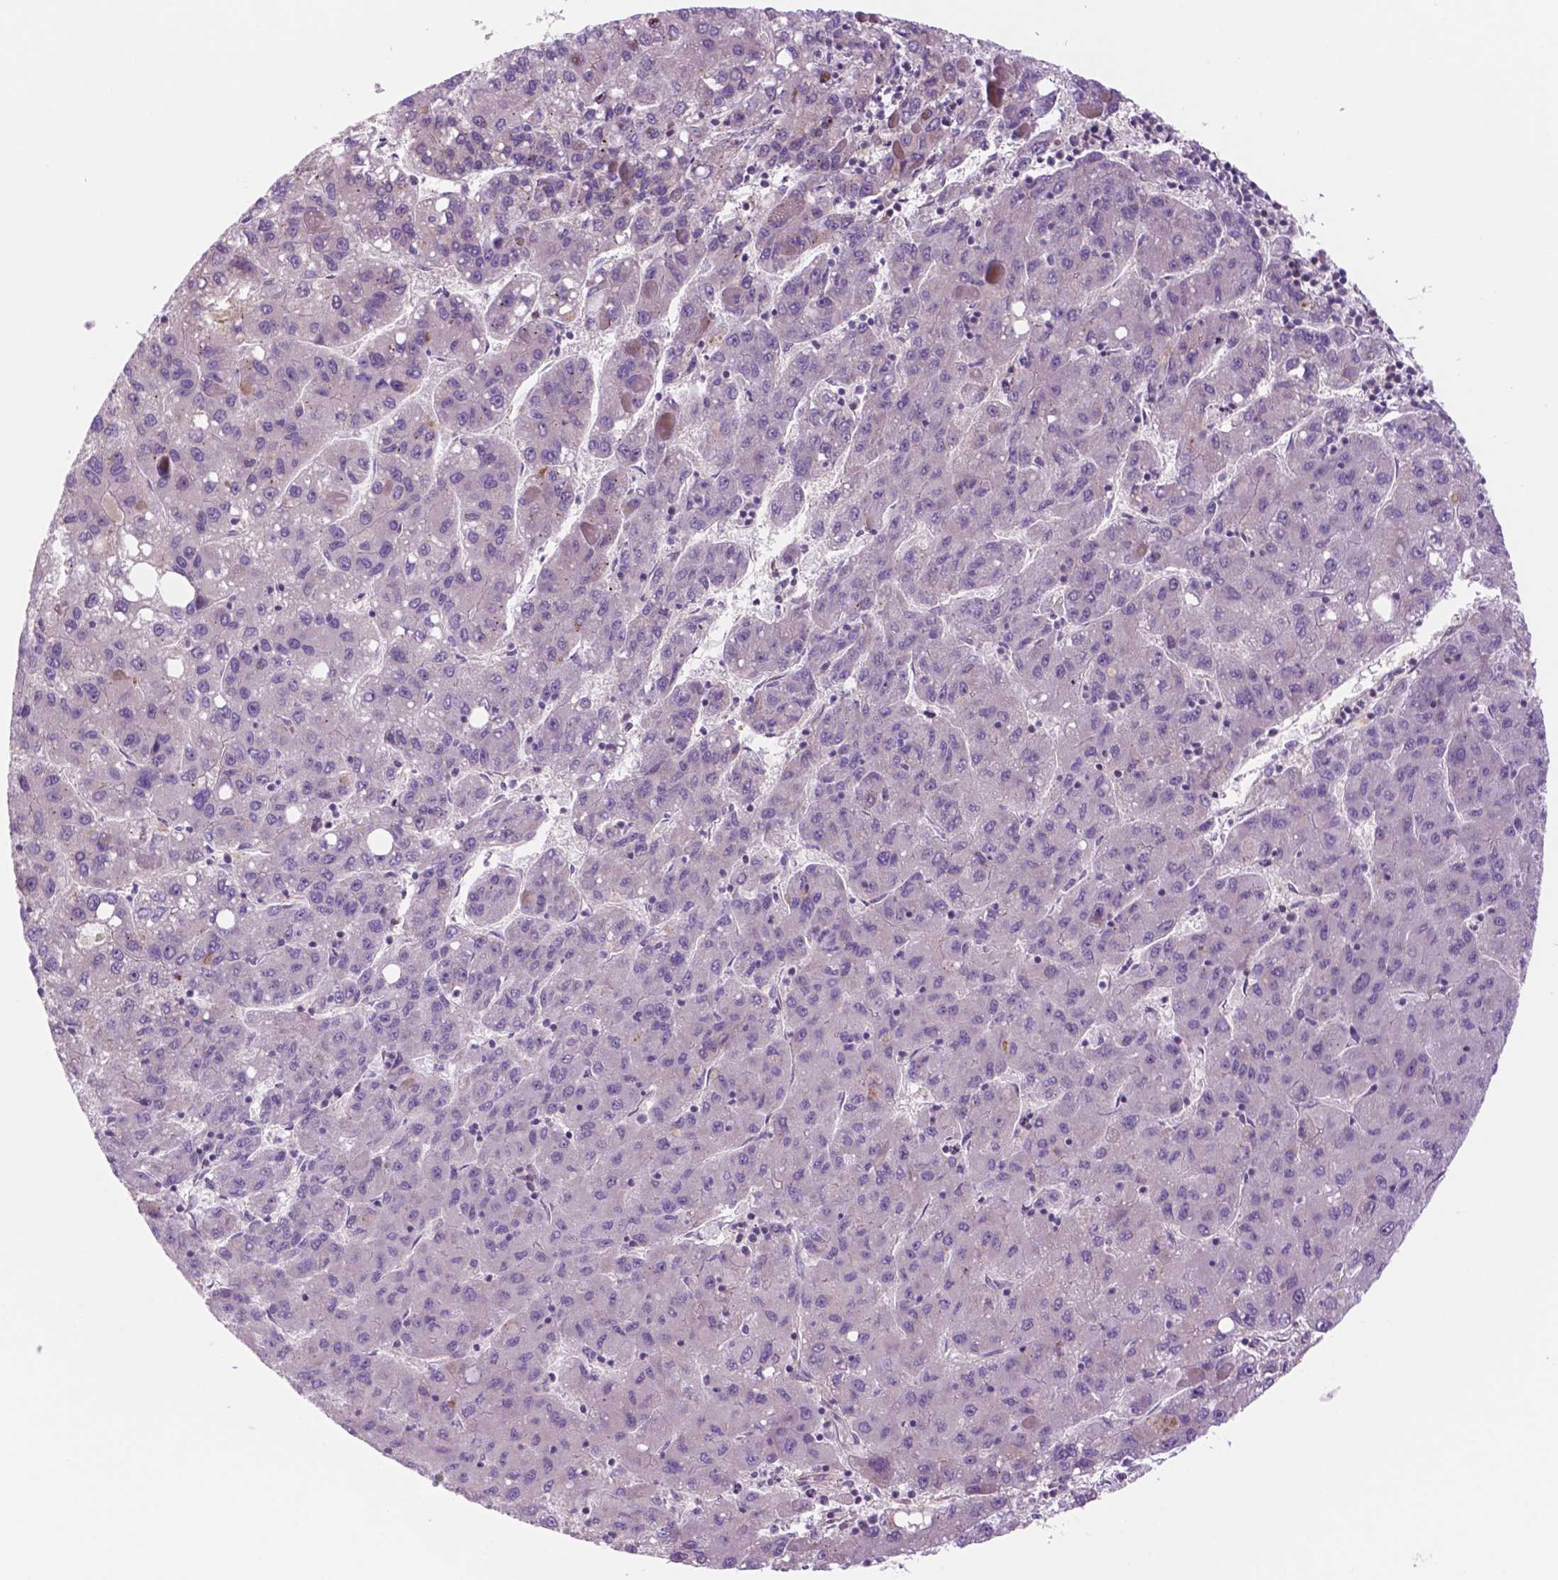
{"staining": {"intensity": "negative", "quantity": "none", "location": "none"}, "tissue": "liver cancer", "cell_type": "Tumor cells", "image_type": "cancer", "snomed": [{"axis": "morphology", "description": "Carcinoma, Hepatocellular, NOS"}, {"axis": "topography", "description": "Liver"}], "caption": "Immunohistochemistry (IHC) histopathology image of neoplastic tissue: human liver cancer (hepatocellular carcinoma) stained with DAB (3,3'-diaminobenzidine) shows no significant protein staining in tumor cells.", "gene": "RND3", "patient": {"sex": "female", "age": 82}}